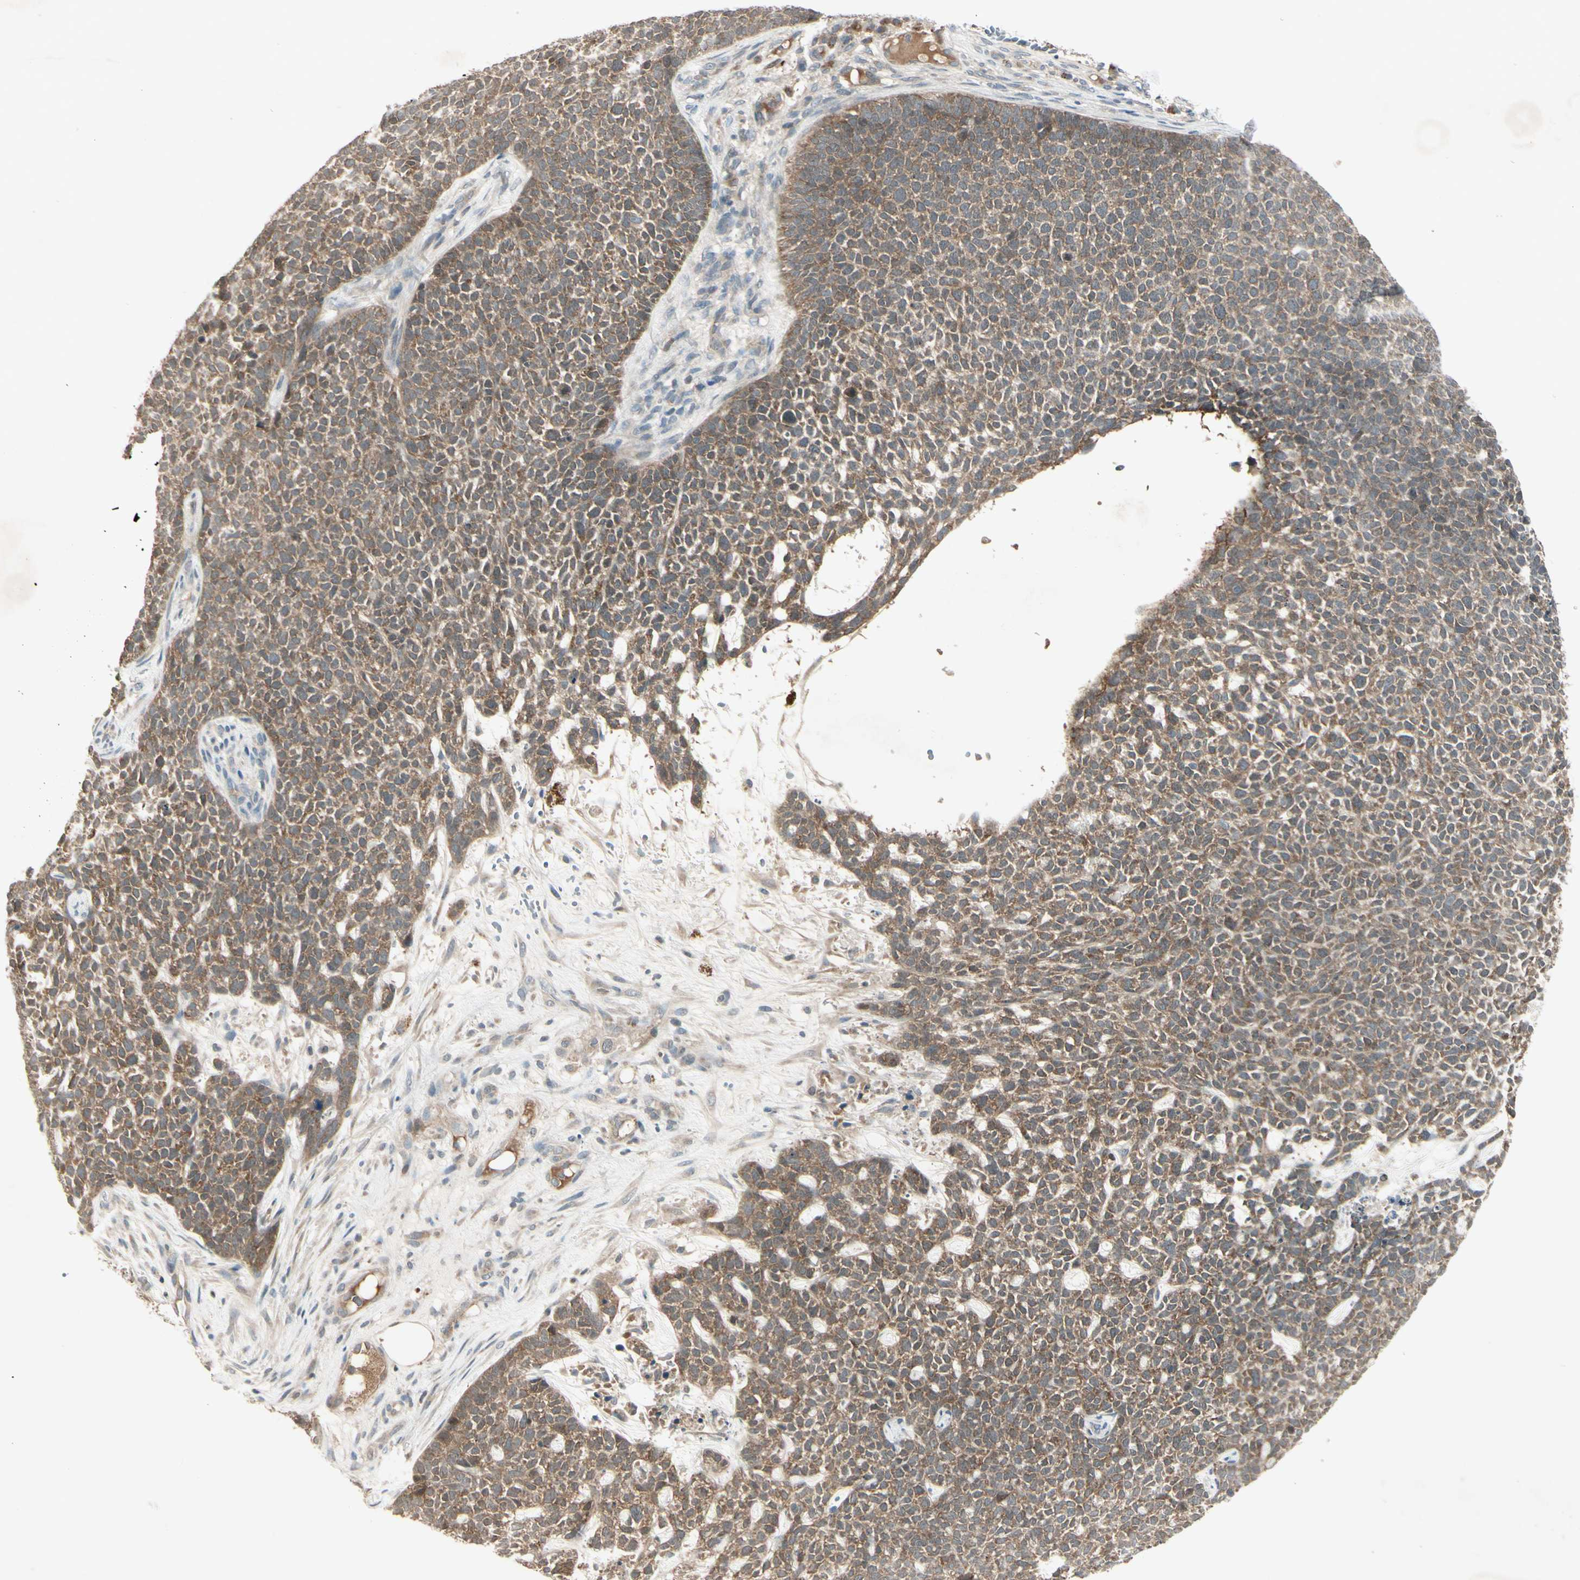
{"staining": {"intensity": "moderate", "quantity": ">75%", "location": "cytoplasmic/membranous"}, "tissue": "skin cancer", "cell_type": "Tumor cells", "image_type": "cancer", "snomed": [{"axis": "morphology", "description": "Basal cell carcinoma"}, {"axis": "topography", "description": "Skin"}], "caption": "The immunohistochemical stain highlights moderate cytoplasmic/membranous positivity in tumor cells of skin cancer (basal cell carcinoma) tissue.", "gene": "FHDC1", "patient": {"sex": "female", "age": 84}}